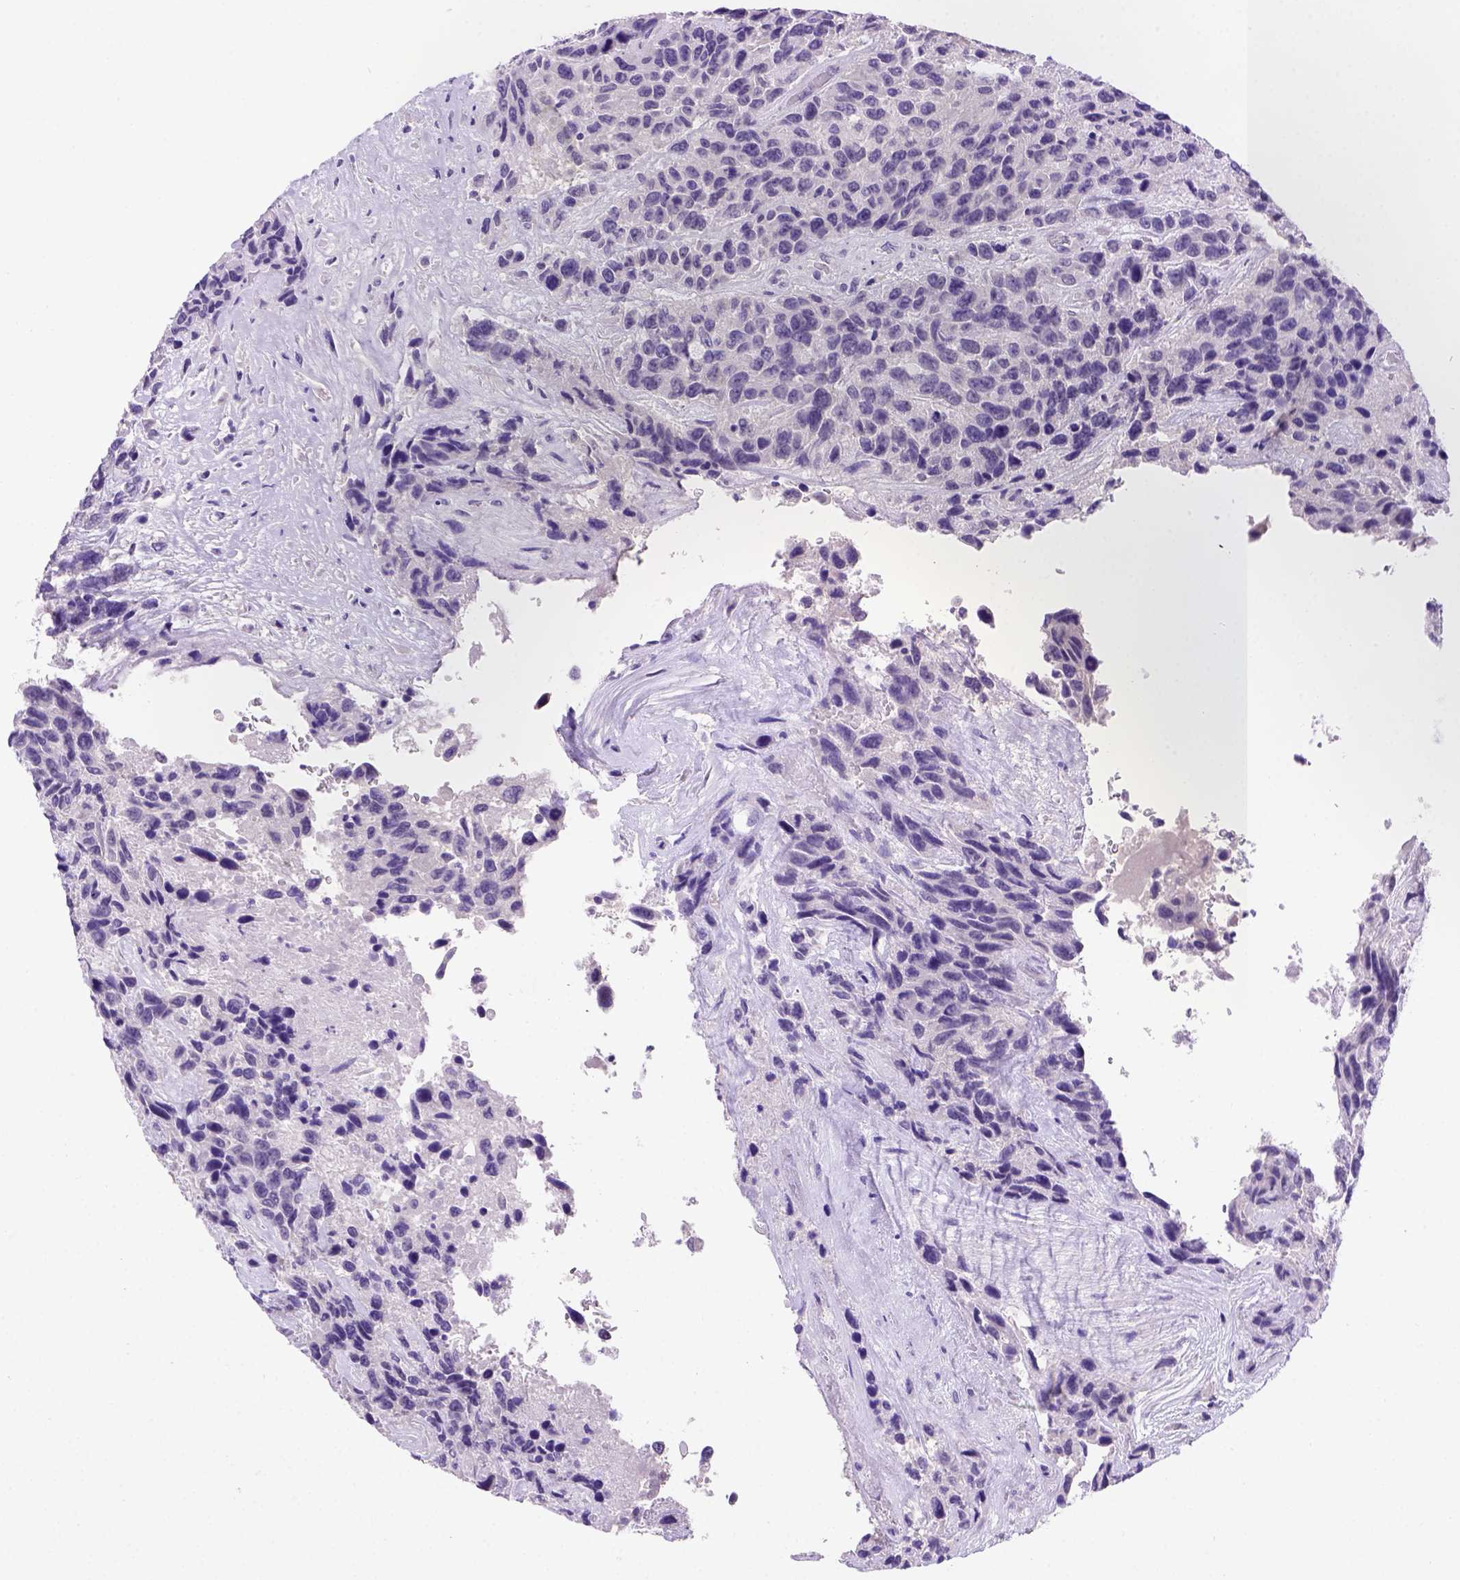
{"staining": {"intensity": "negative", "quantity": "none", "location": "none"}, "tissue": "urothelial cancer", "cell_type": "Tumor cells", "image_type": "cancer", "snomed": [{"axis": "morphology", "description": "Urothelial carcinoma, High grade"}, {"axis": "topography", "description": "Urinary bladder"}], "caption": "DAB immunohistochemical staining of human urothelial carcinoma (high-grade) exhibits no significant expression in tumor cells.", "gene": "FAM81B", "patient": {"sex": "female", "age": 70}}